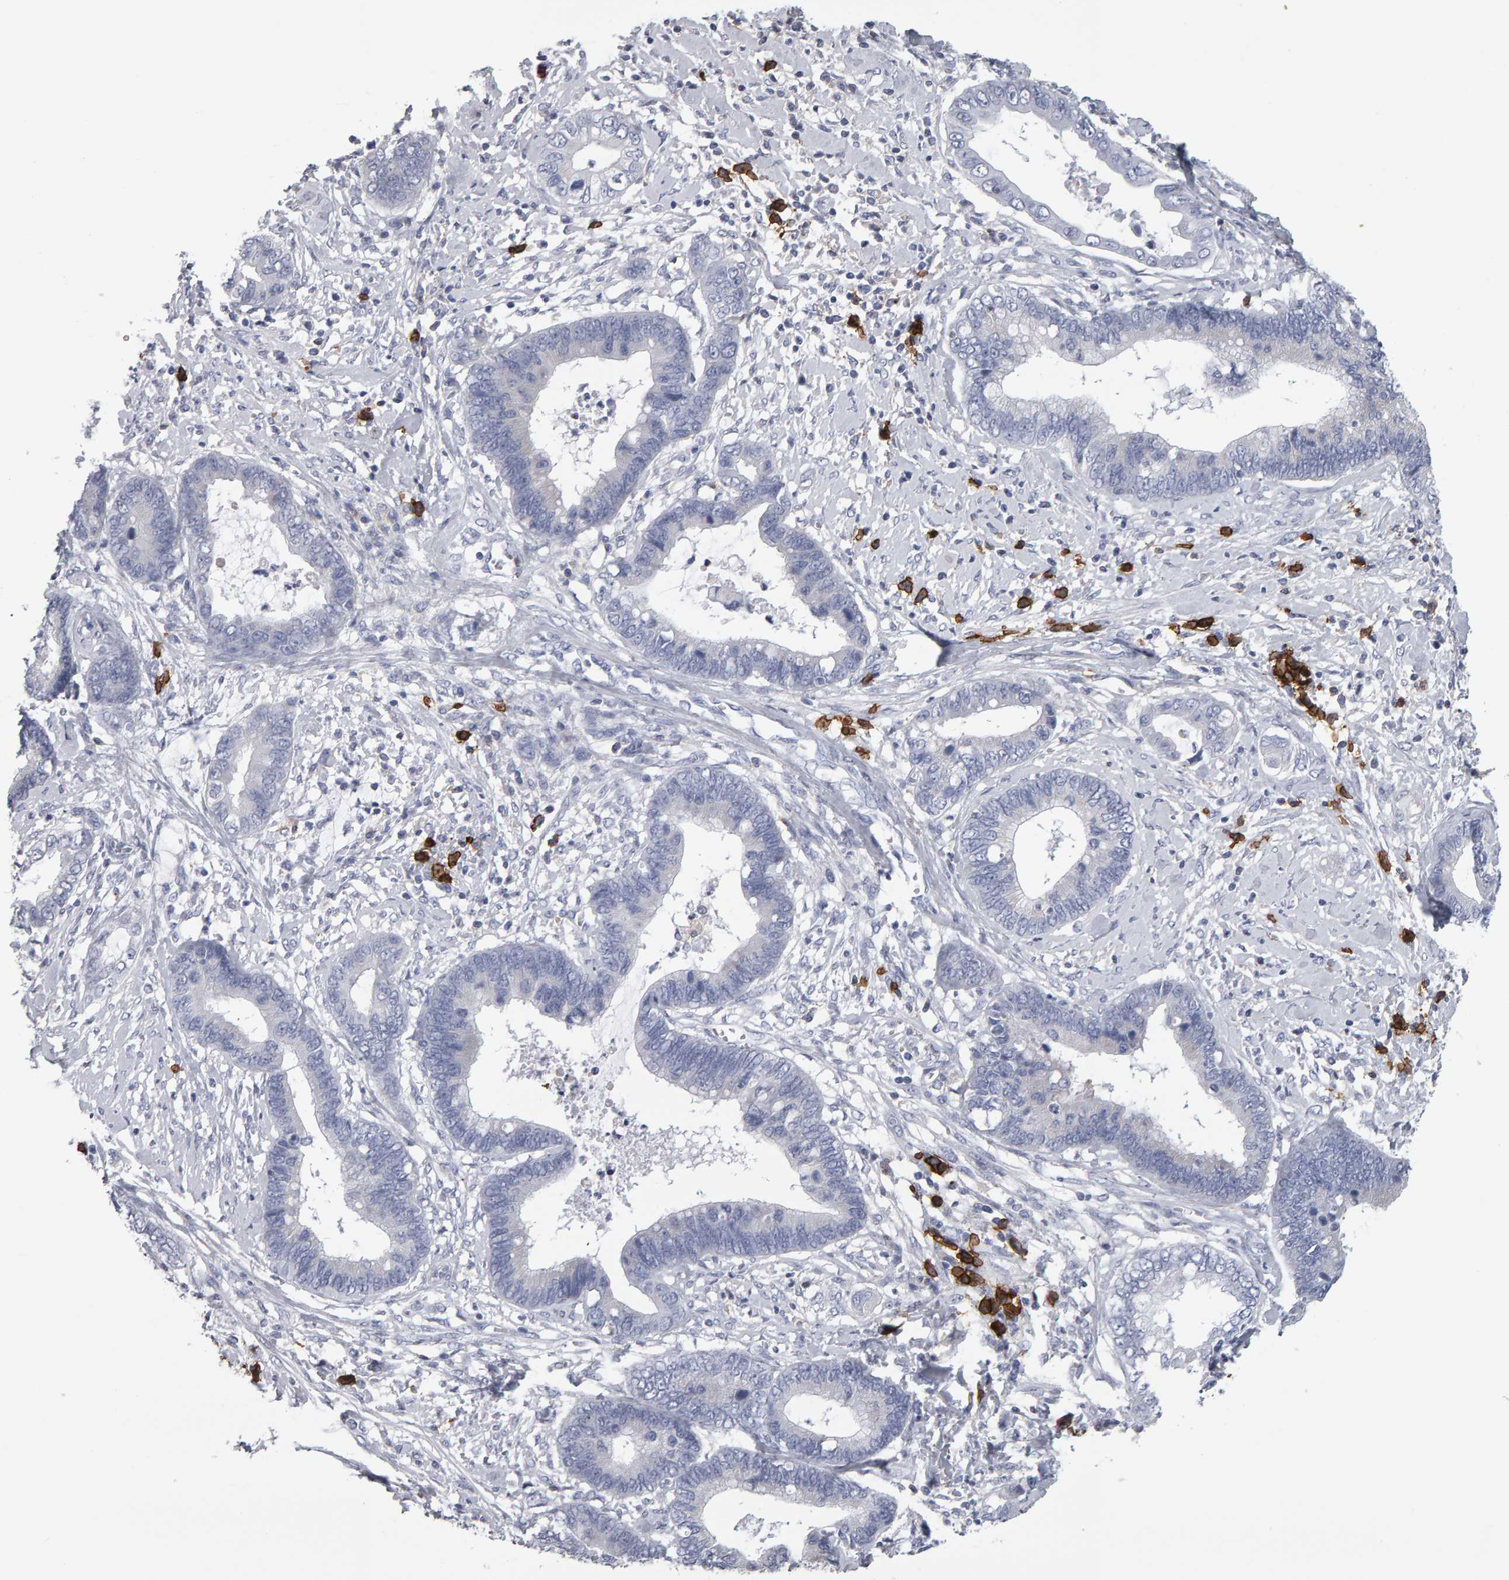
{"staining": {"intensity": "negative", "quantity": "none", "location": "none"}, "tissue": "cervical cancer", "cell_type": "Tumor cells", "image_type": "cancer", "snomed": [{"axis": "morphology", "description": "Adenocarcinoma, NOS"}, {"axis": "topography", "description": "Cervix"}], "caption": "A high-resolution photomicrograph shows immunohistochemistry staining of cervical cancer, which displays no significant staining in tumor cells.", "gene": "CD38", "patient": {"sex": "female", "age": 44}}